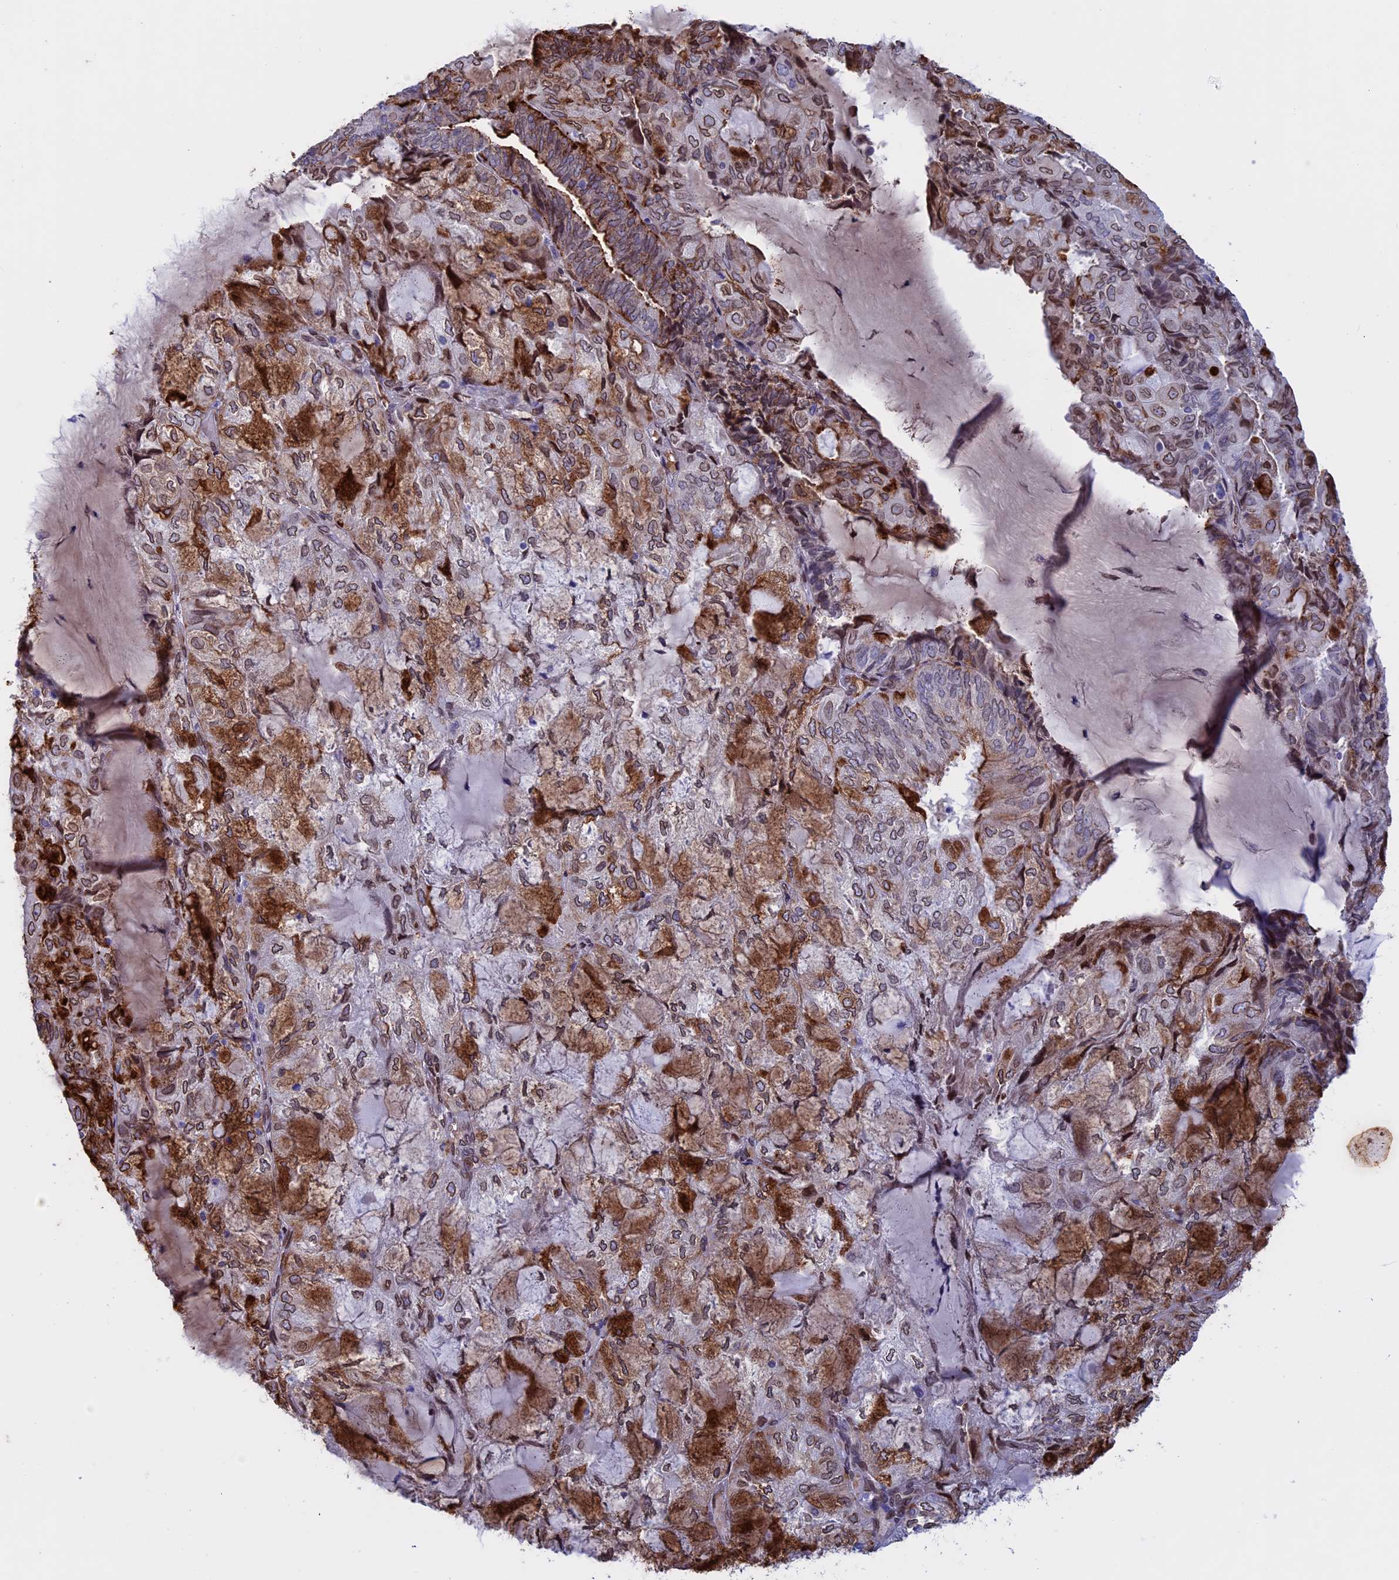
{"staining": {"intensity": "moderate", "quantity": ">75%", "location": "cytoplasmic/membranous,nuclear"}, "tissue": "endometrial cancer", "cell_type": "Tumor cells", "image_type": "cancer", "snomed": [{"axis": "morphology", "description": "Adenocarcinoma, NOS"}, {"axis": "topography", "description": "Endometrium"}], "caption": "An immunohistochemistry image of tumor tissue is shown. Protein staining in brown labels moderate cytoplasmic/membranous and nuclear positivity in endometrial cancer within tumor cells.", "gene": "TMPRSS7", "patient": {"sex": "female", "age": 81}}